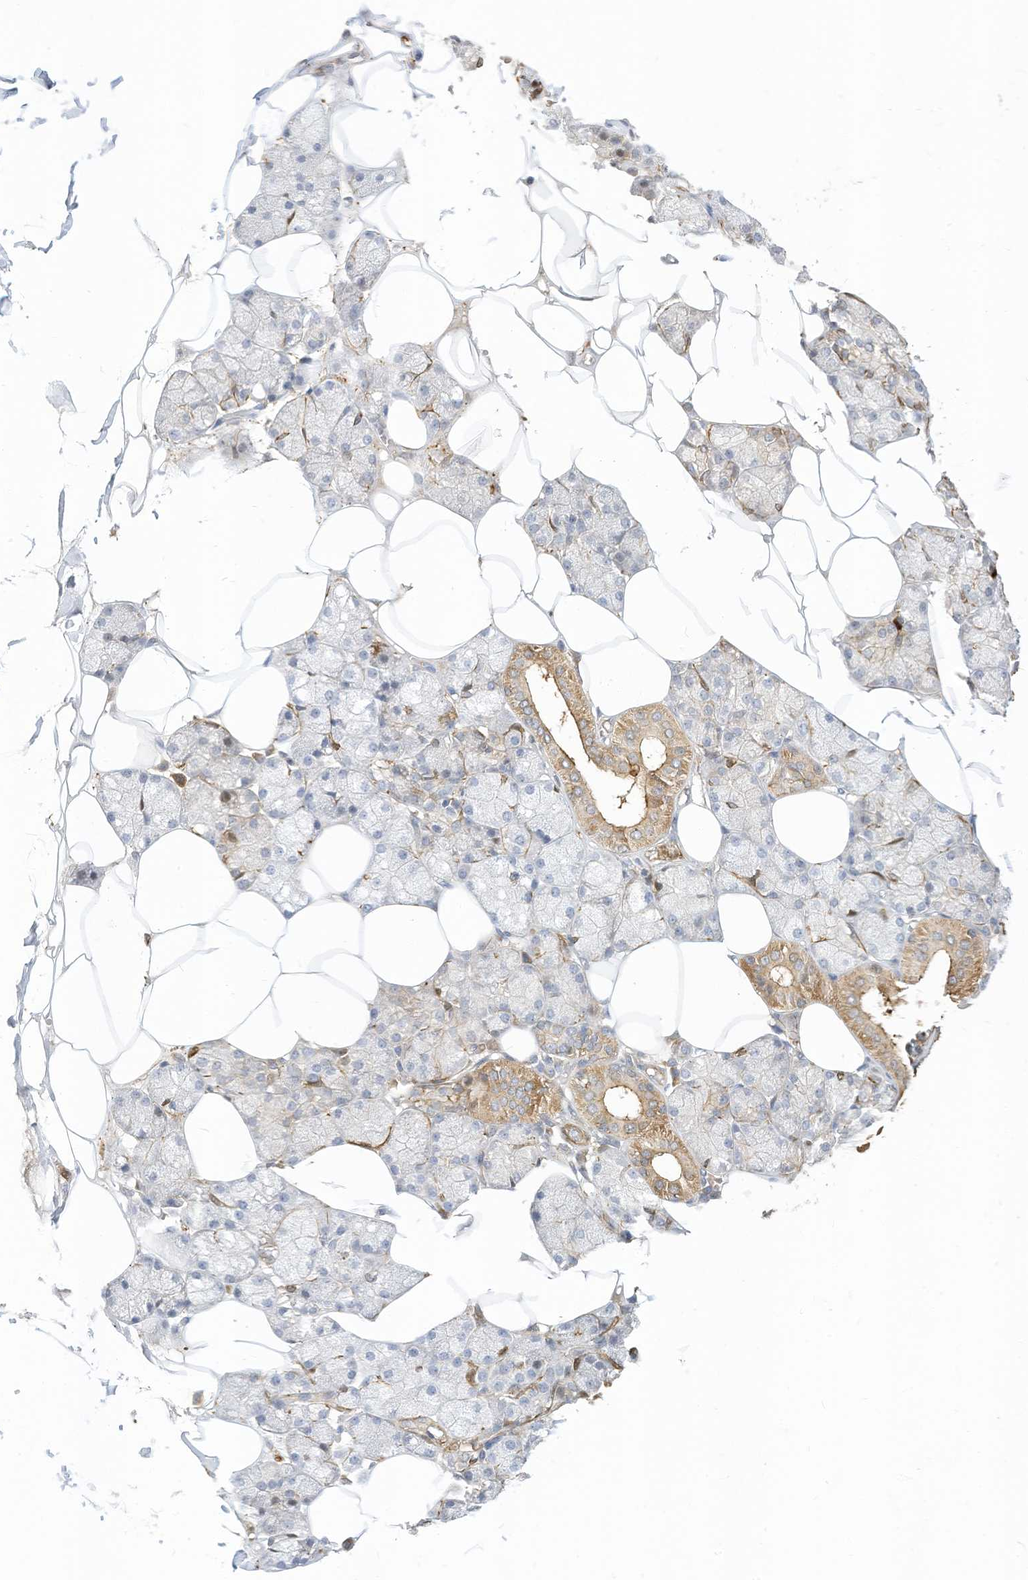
{"staining": {"intensity": "moderate", "quantity": "25%-75%", "location": "cytoplasmic/membranous"}, "tissue": "salivary gland", "cell_type": "Glandular cells", "image_type": "normal", "snomed": [{"axis": "morphology", "description": "Normal tissue, NOS"}, {"axis": "topography", "description": "Salivary gland"}], "caption": "Protein expression analysis of benign human salivary gland reveals moderate cytoplasmic/membranous expression in approximately 25%-75% of glandular cells. Immunohistochemistry (ihc) stains the protein in brown and the nuclei are stained blue.", "gene": "ATP13A1", "patient": {"sex": "male", "age": 62}}